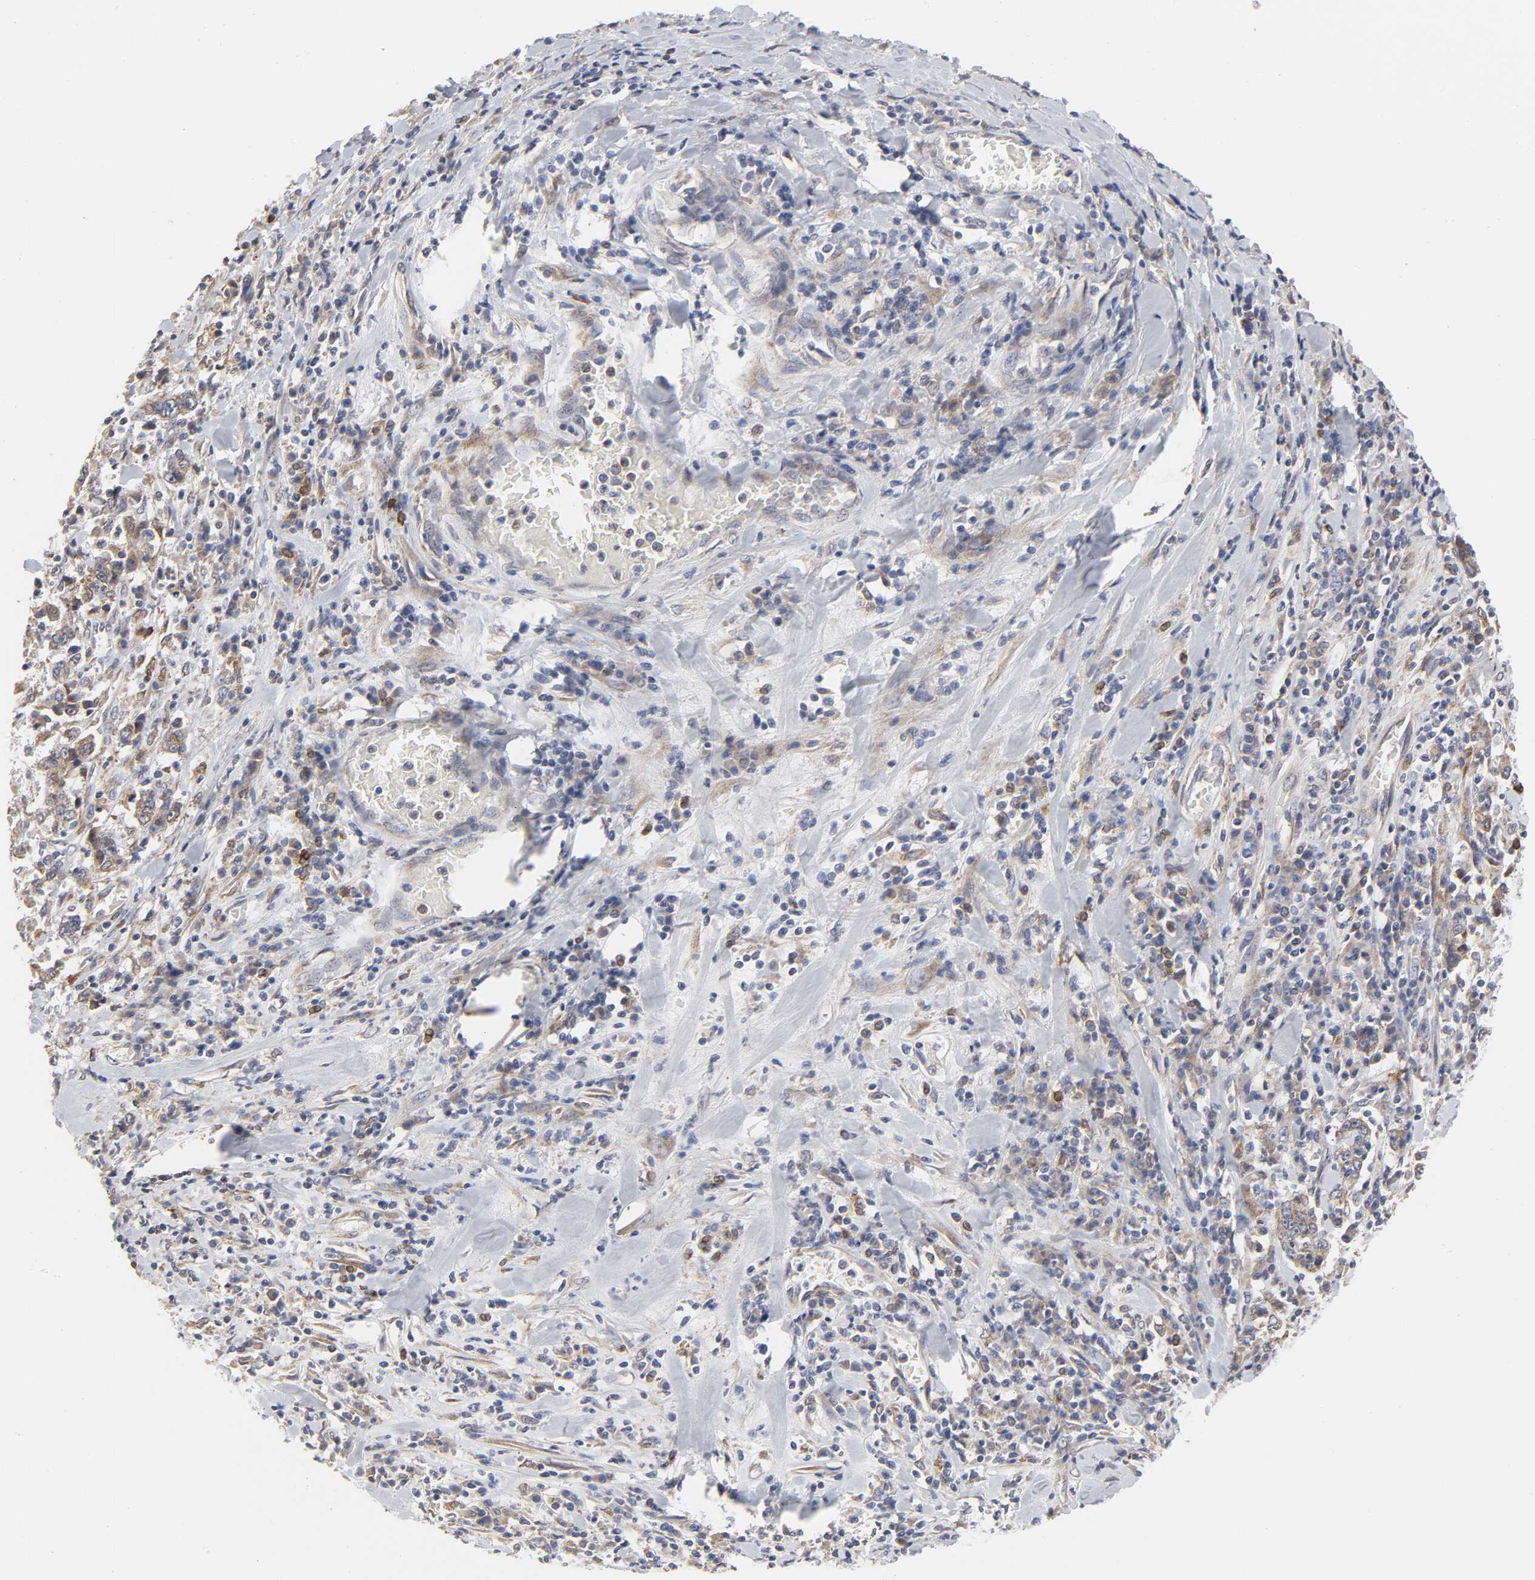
{"staining": {"intensity": "moderate", "quantity": ">75%", "location": "cytoplasmic/membranous"}, "tissue": "stomach cancer", "cell_type": "Tumor cells", "image_type": "cancer", "snomed": [{"axis": "morphology", "description": "Normal tissue, NOS"}, {"axis": "morphology", "description": "Adenocarcinoma, NOS"}, {"axis": "topography", "description": "Stomach, upper"}, {"axis": "topography", "description": "Stomach"}], "caption": "This micrograph displays immunohistochemistry (IHC) staining of human stomach cancer (adenocarcinoma), with medium moderate cytoplasmic/membranous expression in about >75% of tumor cells.", "gene": "POR", "patient": {"sex": "male", "age": 59}}